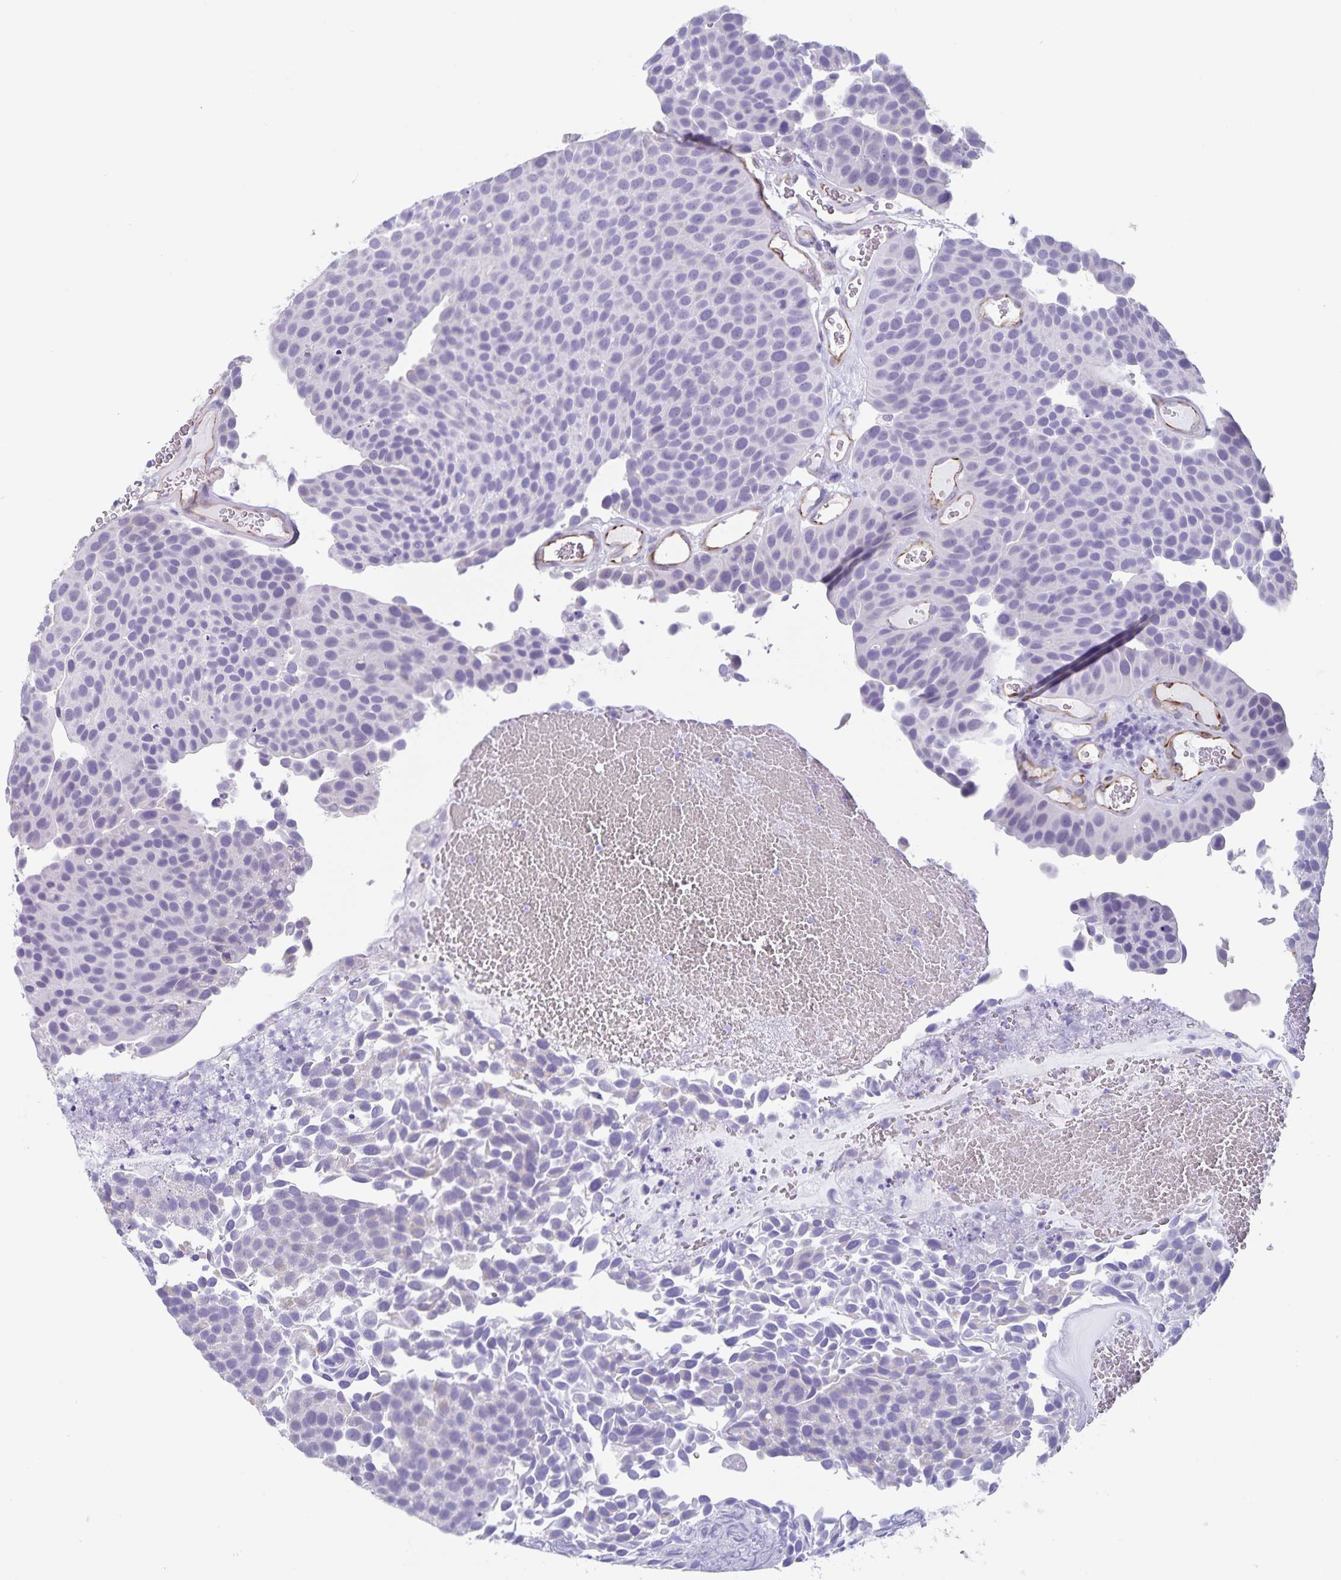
{"staining": {"intensity": "negative", "quantity": "none", "location": "none"}, "tissue": "urothelial cancer", "cell_type": "Tumor cells", "image_type": "cancer", "snomed": [{"axis": "morphology", "description": "Urothelial carcinoma, Low grade"}, {"axis": "topography", "description": "Urinary bladder"}], "caption": "Urothelial cancer stained for a protein using IHC displays no positivity tumor cells.", "gene": "SYNM", "patient": {"sex": "female", "age": 69}}